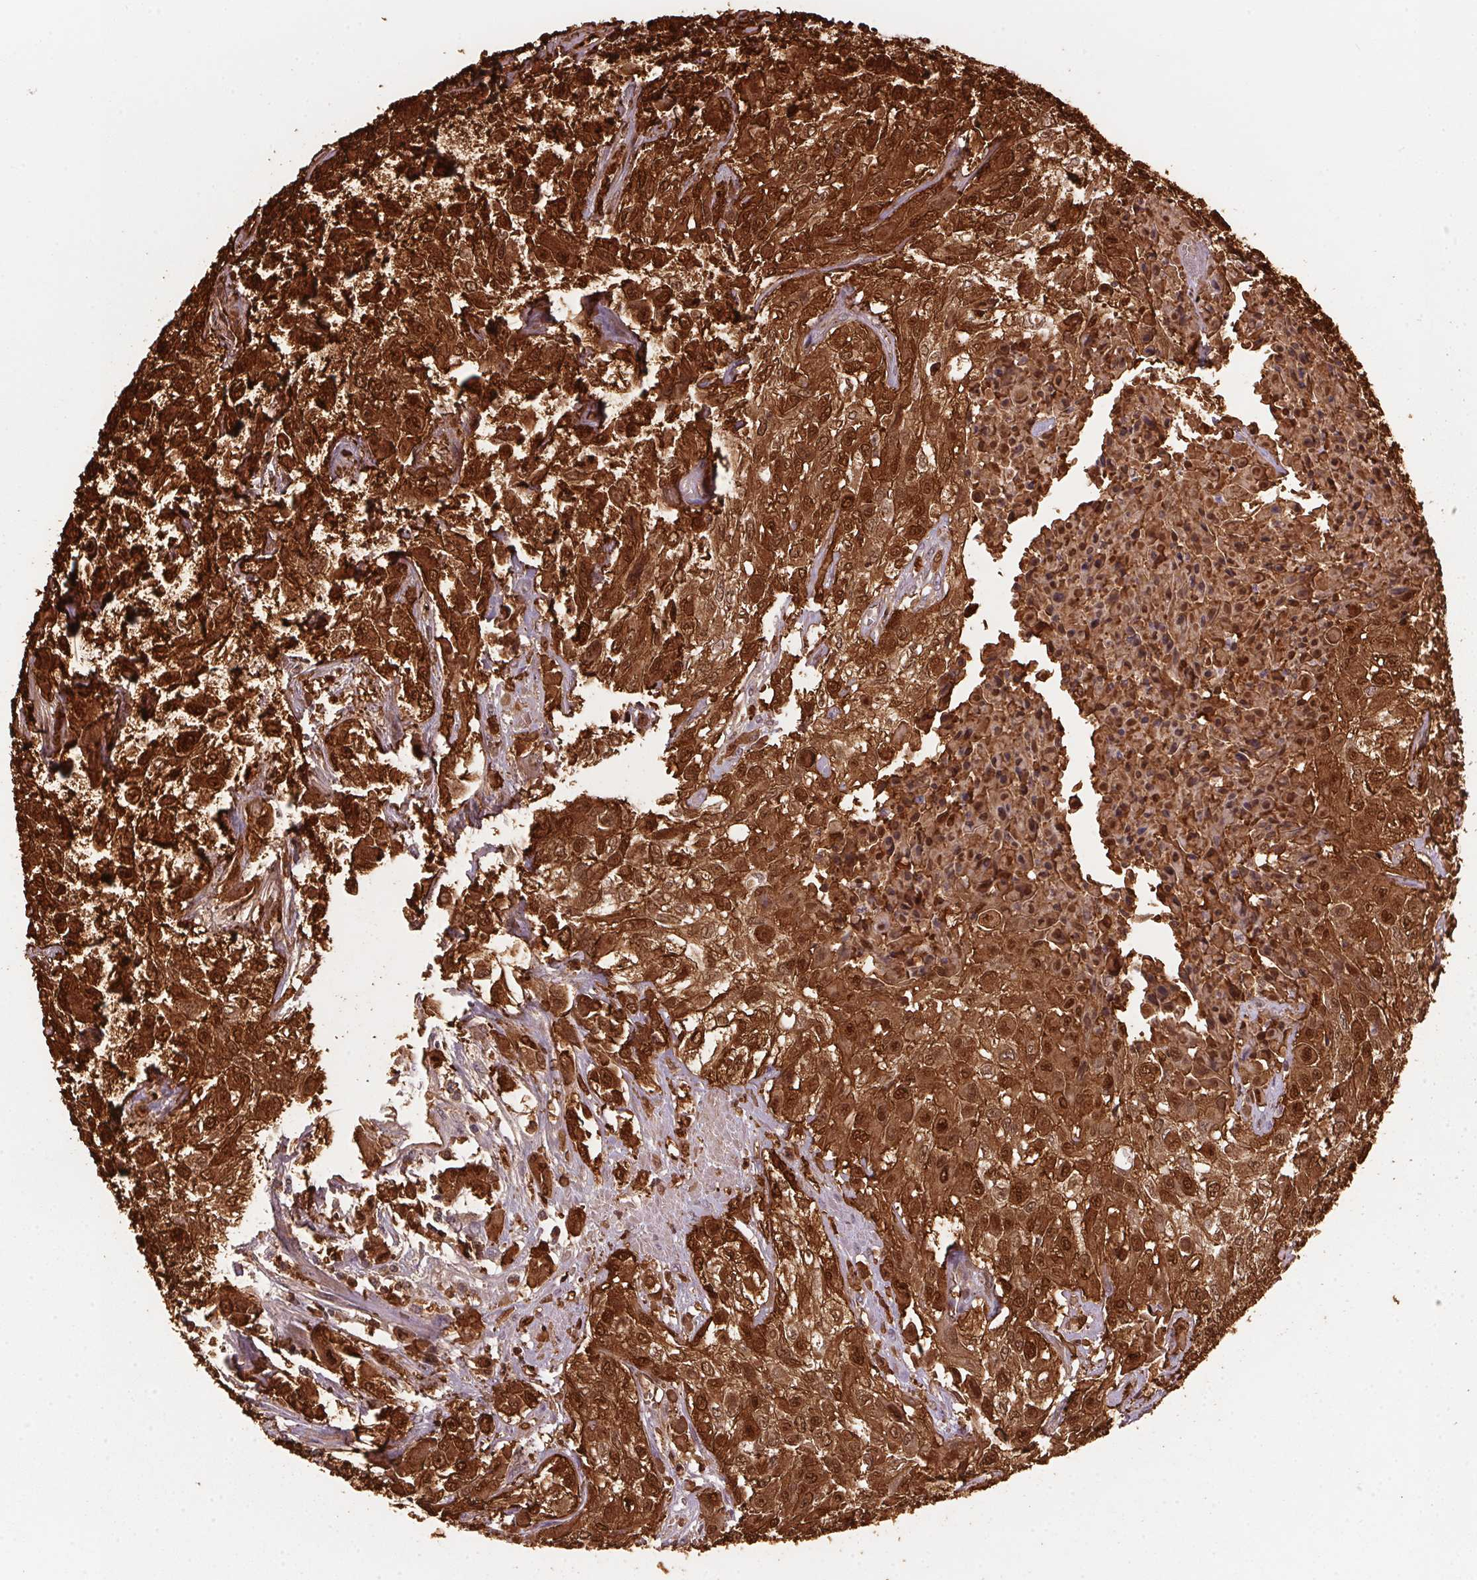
{"staining": {"intensity": "strong", "quantity": ">75%", "location": "cytoplasmic/membranous,nuclear"}, "tissue": "urothelial cancer", "cell_type": "Tumor cells", "image_type": "cancer", "snomed": [{"axis": "morphology", "description": "Urothelial carcinoma, High grade"}, {"axis": "topography", "description": "Urinary bladder"}], "caption": "Human urothelial carcinoma (high-grade) stained with a protein marker exhibits strong staining in tumor cells.", "gene": "S100A2", "patient": {"sex": "male", "age": 57}}